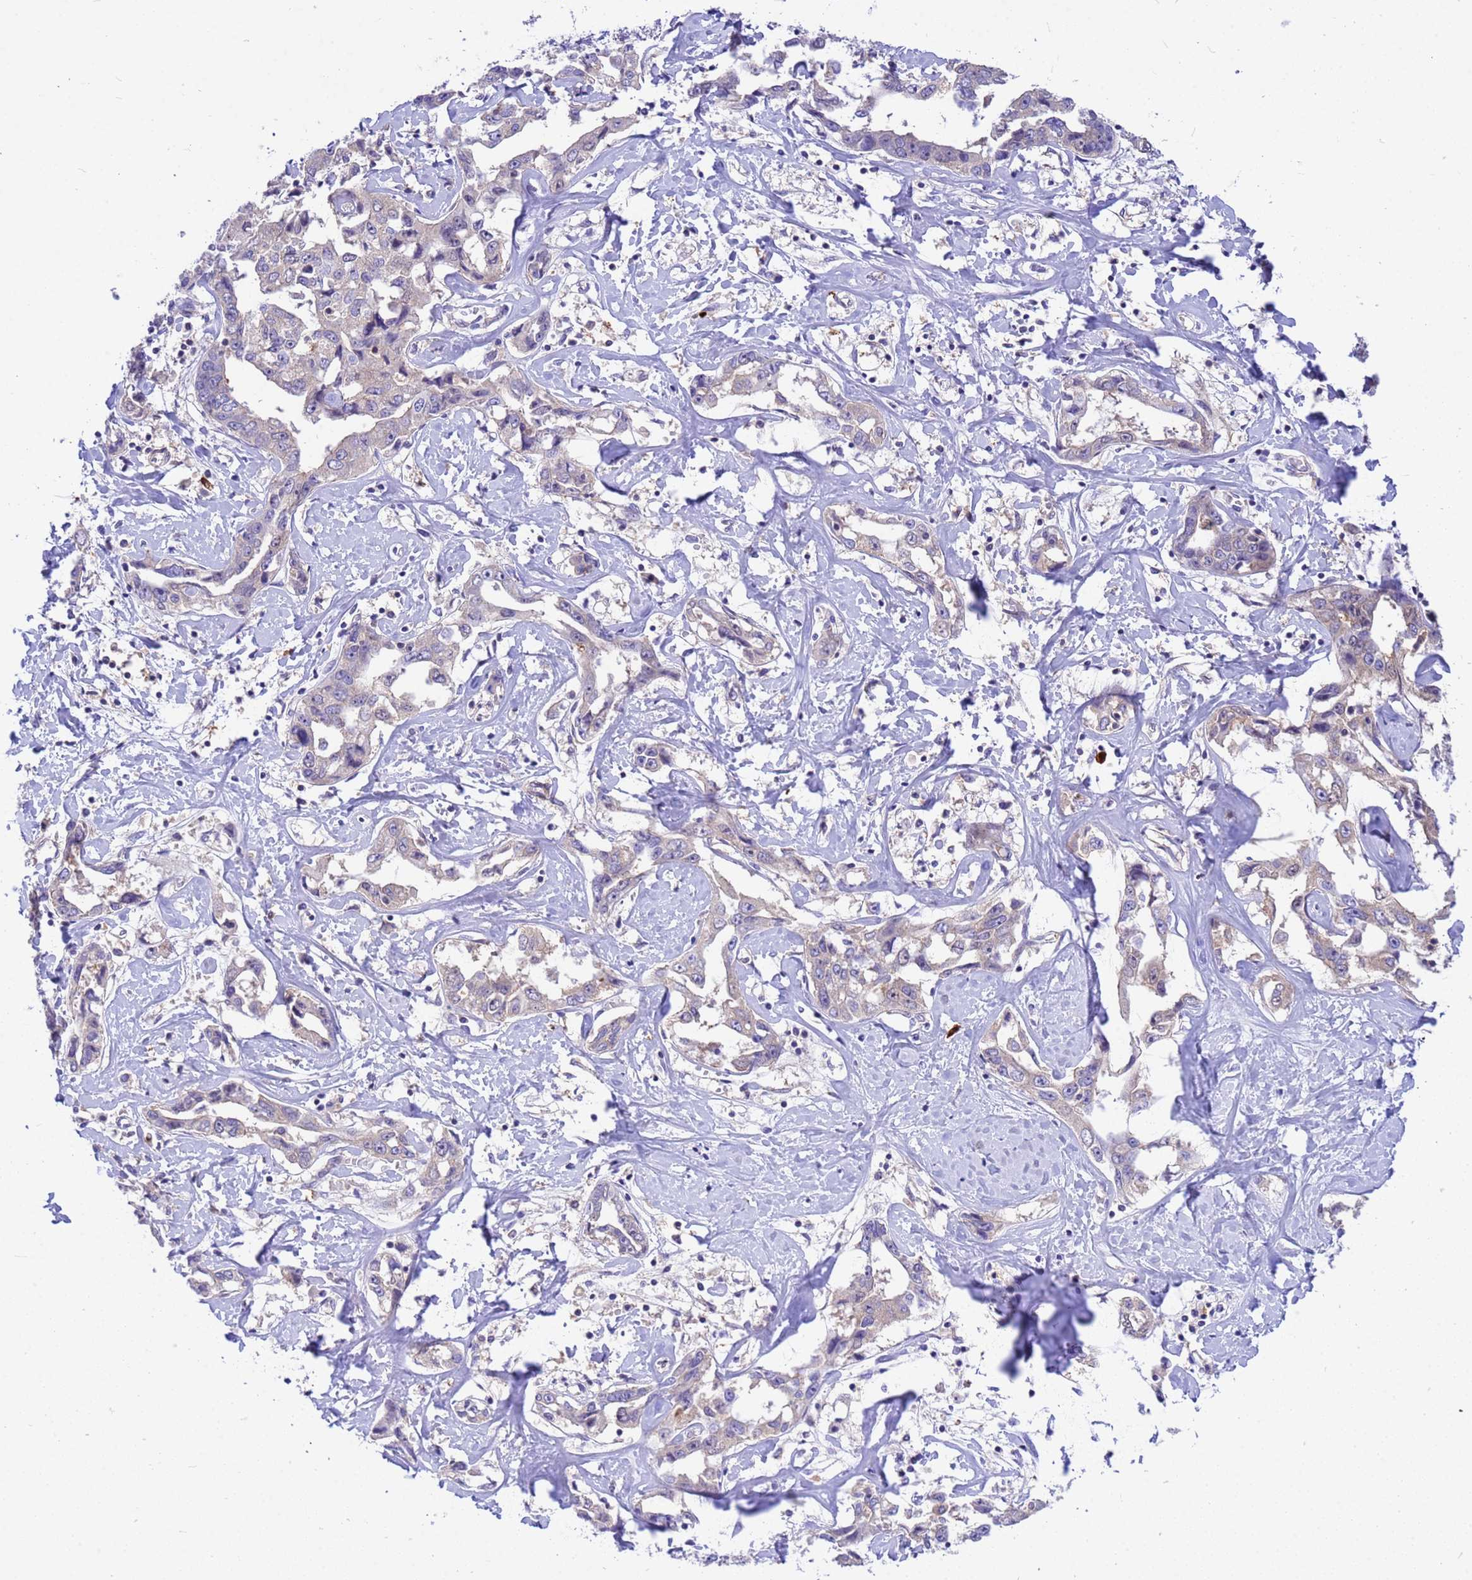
{"staining": {"intensity": "weak", "quantity": "25%-75%", "location": "cytoplasmic/membranous"}, "tissue": "liver cancer", "cell_type": "Tumor cells", "image_type": "cancer", "snomed": [{"axis": "morphology", "description": "Cholangiocarcinoma"}, {"axis": "topography", "description": "Liver"}], "caption": "Immunohistochemical staining of human liver cholangiocarcinoma exhibits low levels of weak cytoplasmic/membranous expression in approximately 25%-75% of tumor cells. (Brightfield microscopy of DAB IHC at high magnification).", "gene": "ORM1", "patient": {"sex": "male", "age": 59}}